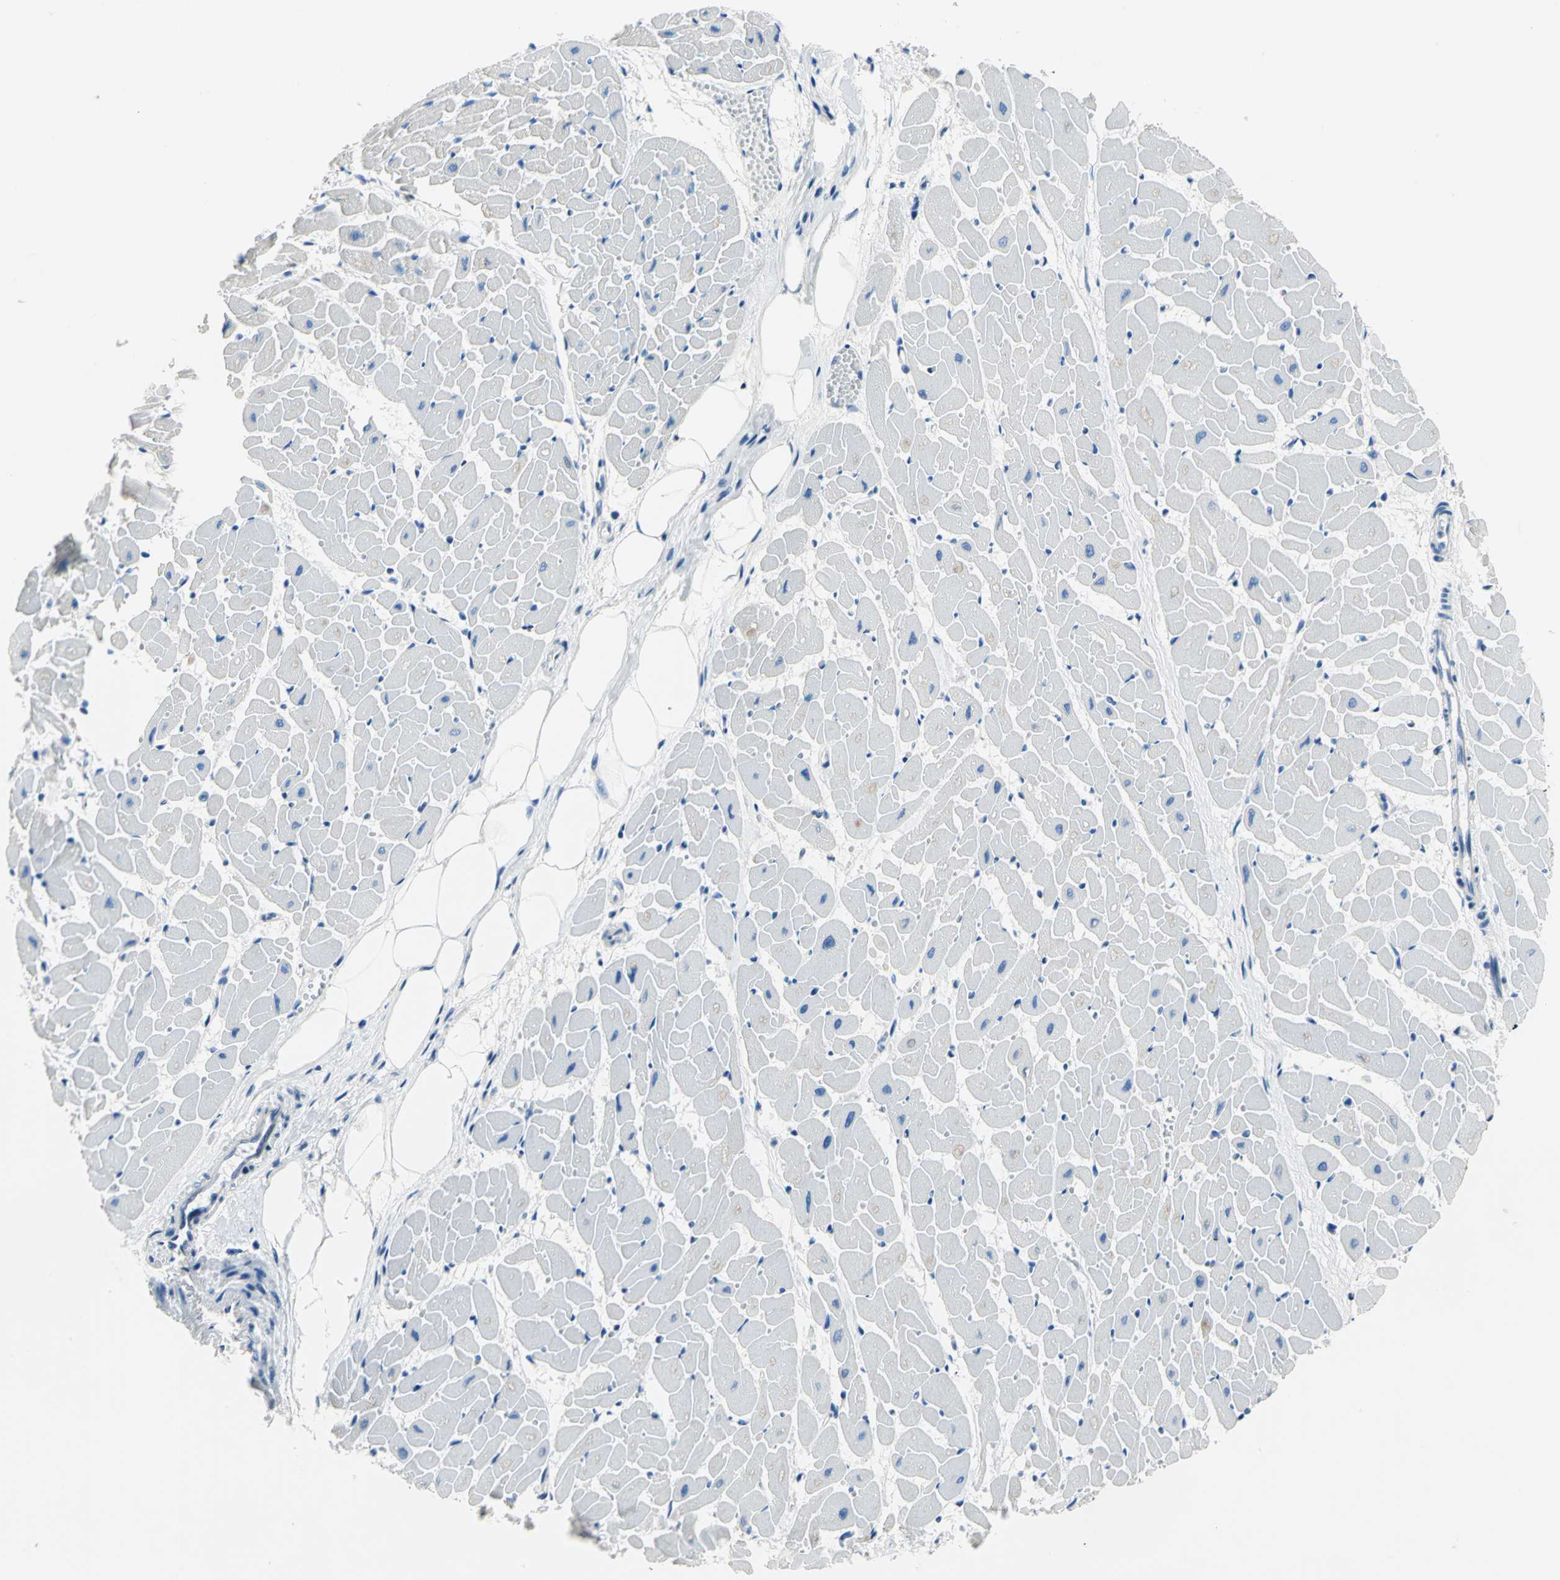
{"staining": {"intensity": "negative", "quantity": "none", "location": "none"}, "tissue": "heart muscle", "cell_type": "Cardiomyocytes", "image_type": "normal", "snomed": [{"axis": "morphology", "description": "Normal tissue, NOS"}, {"axis": "topography", "description": "Heart"}], "caption": "IHC of unremarkable heart muscle reveals no positivity in cardiomyocytes. (Stains: DAB (3,3'-diaminobenzidine) immunohistochemistry with hematoxylin counter stain, Microscopy: brightfield microscopy at high magnification).", "gene": "TRIM25", "patient": {"sex": "female", "age": 19}}